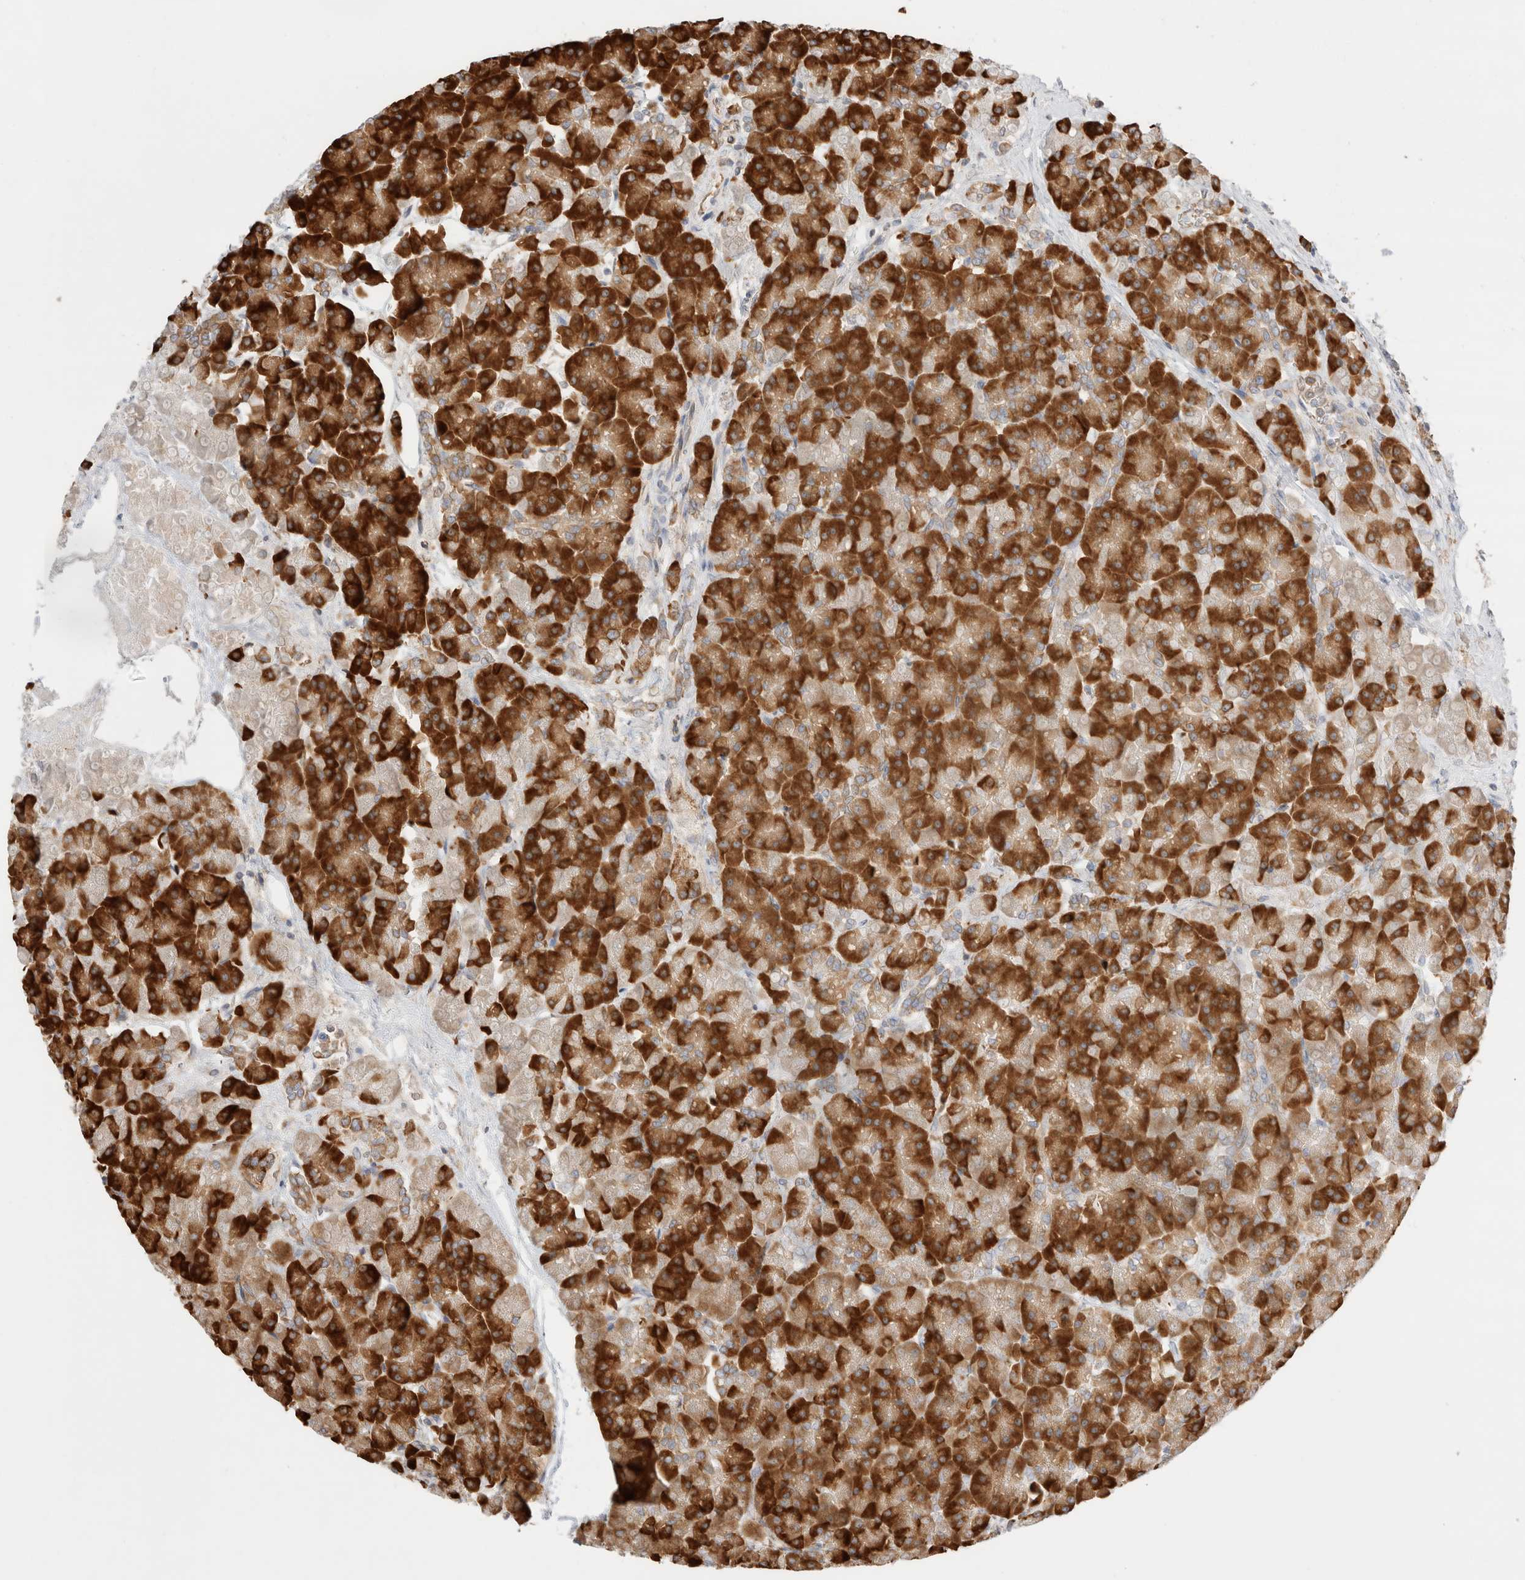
{"staining": {"intensity": "strong", "quantity": ">75%", "location": "cytoplasmic/membranous"}, "tissue": "pancreas", "cell_type": "Exocrine glandular cells", "image_type": "normal", "snomed": [{"axis": "morphology", "description": "Normal tissue, NOS"}, {"axis": "topography", "description": "Pancreas"}], "caption": "Exocrine glandular cells exhibit high levels of strong cytoplasmic/membranous staining in approximately >75% of cells in benign human pancreas. (Brightfield microscopy of DAB IHC at high magnification).", "gene": "ZC2HC1A", "patient": {"sex": "female", "age": 70}}